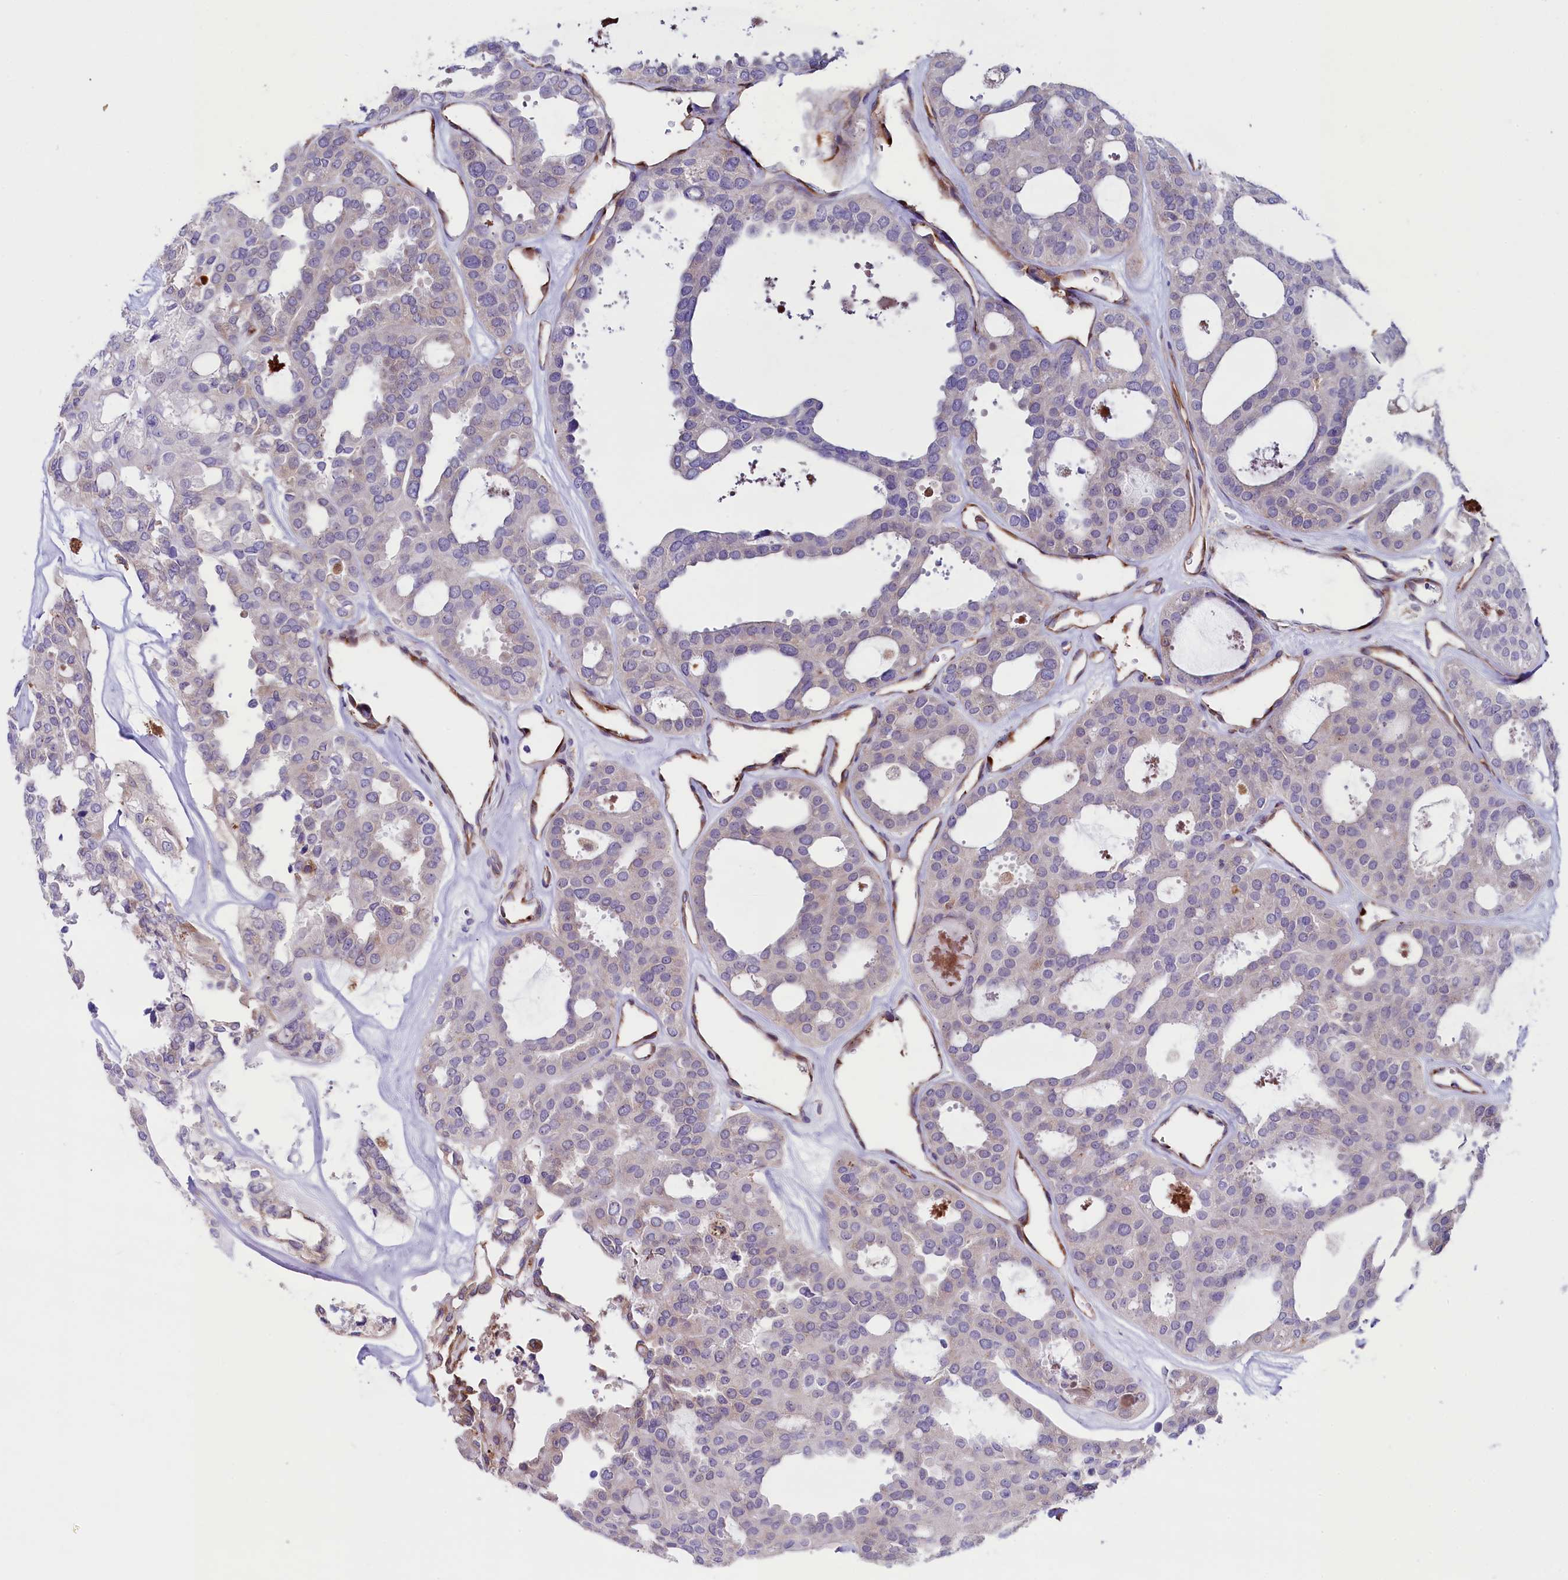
{"staining": {"intensity": "negative", "quantity": "none", "location": "none"}, "tissue": "thyroid cancer", "cell_type": "Tumor cells", "image_type": "cancer", "snomed": [{"axis": "morphology", "description": "Follicular adenoma carcinoma, NOS"}, {"axis": "topography", "description": "Thyroid gland"}], "caption": "High magnification brightfield microscopy of thyroid cancer (follicular adenoma carcinoma) stained with DAB (brown) and counterstained with hematoxylin (blue): tumor cells show no significant expression.", "gene": "GPR108", "patient": {"sex": "male", "age": 75}}